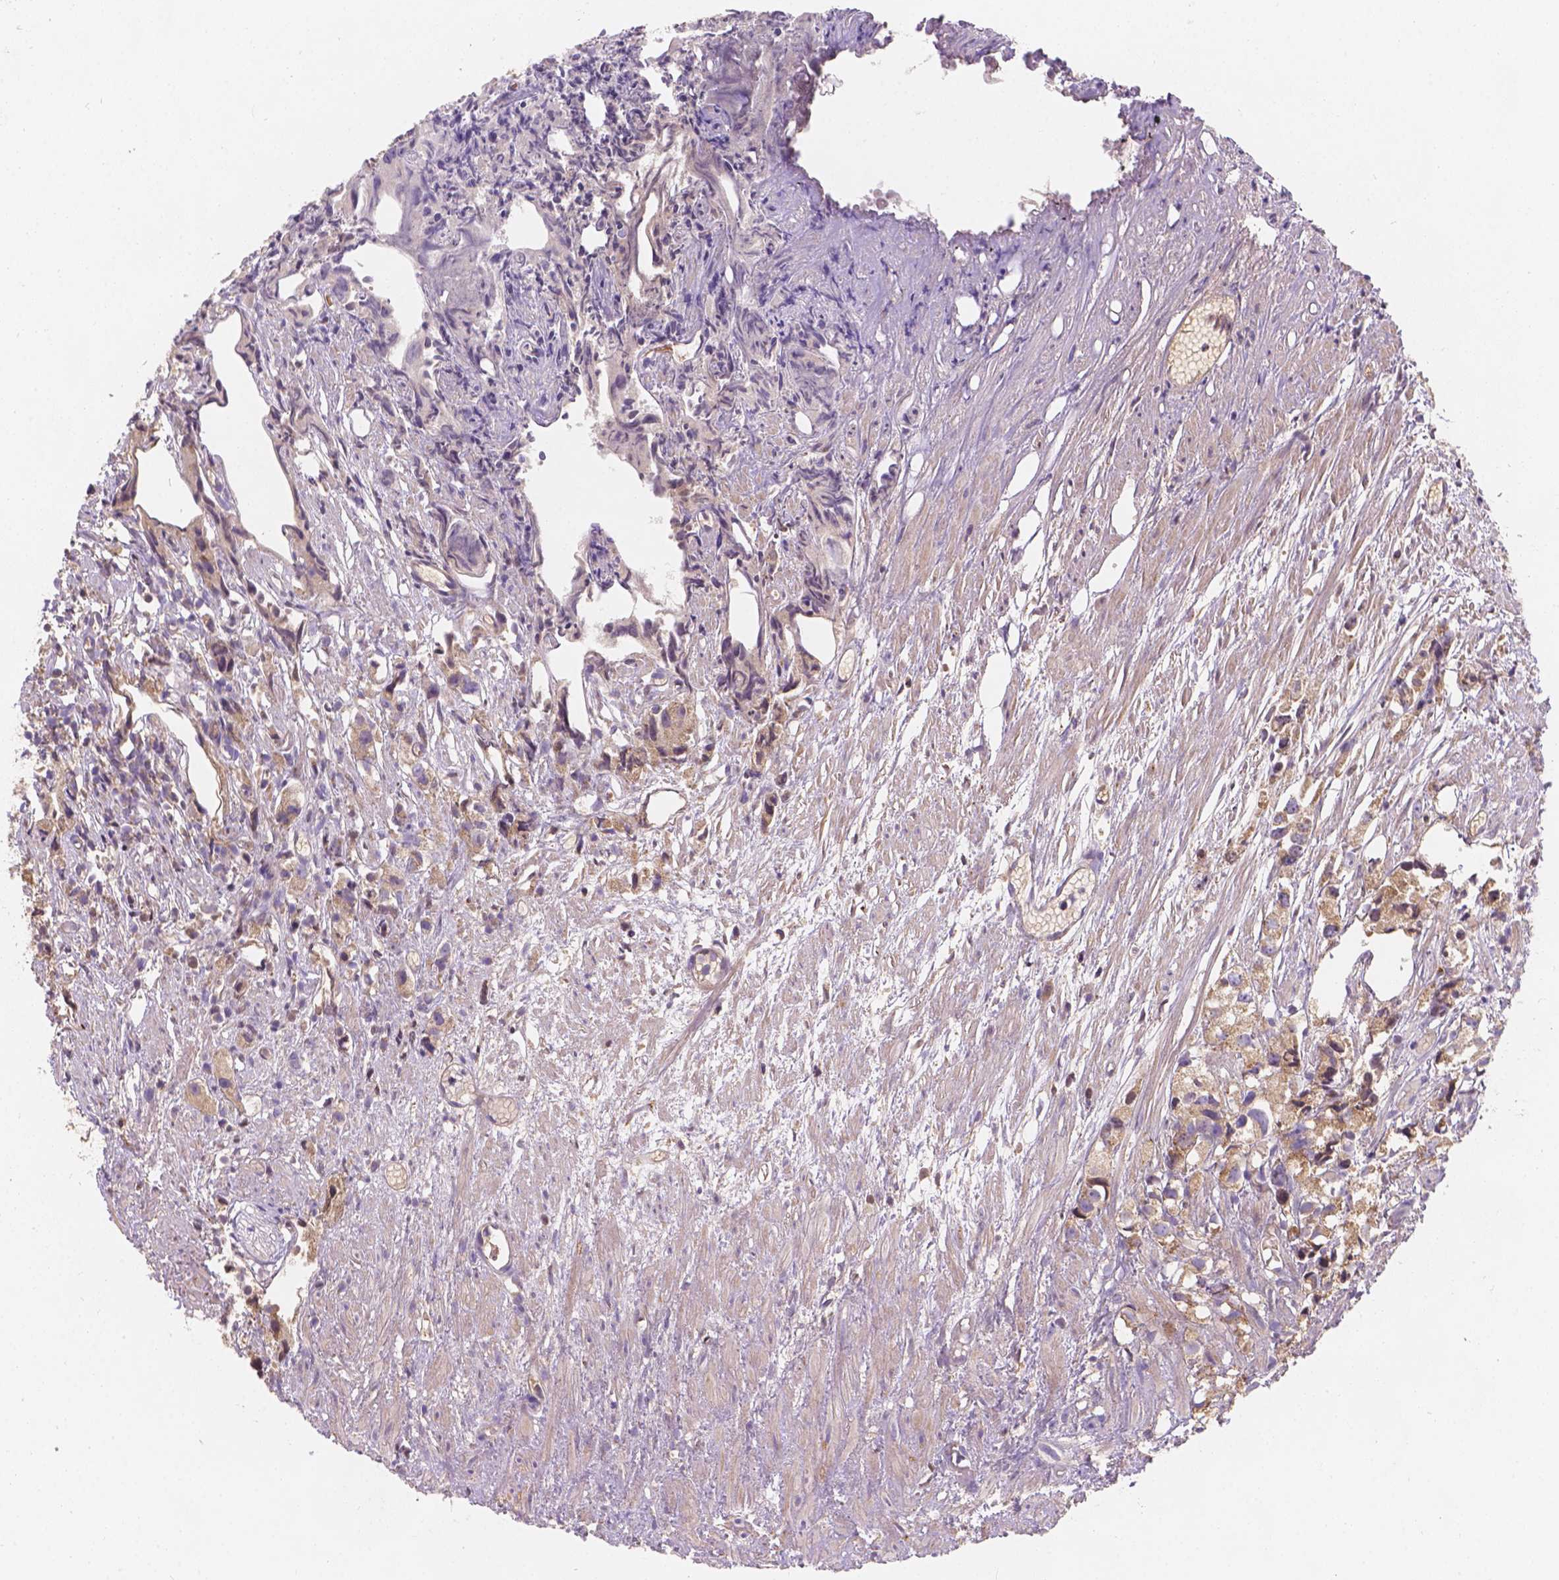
{"staining": {"intensity": "moderate", "quantity": ">75%", "location": "cytoplasmic/membranous"}, "tissue": "prostate cancer", "cell_type": "Tumor cells", "image_type": "cancer", "snomed": [{"axis": "morphology", "description": "Adenocarcinoma, High grade"}, {"axis": "topography", "description": "Prostate"}], "caption": "Protein expression analysis of human prostate cancer (high-grade adenocarcinoma) reveals moderate cytoplasmic/membranous positivity in about >75% of tumor cells.", "gene": "CDK10", "patient": {"sex": "male", "age": 68}}